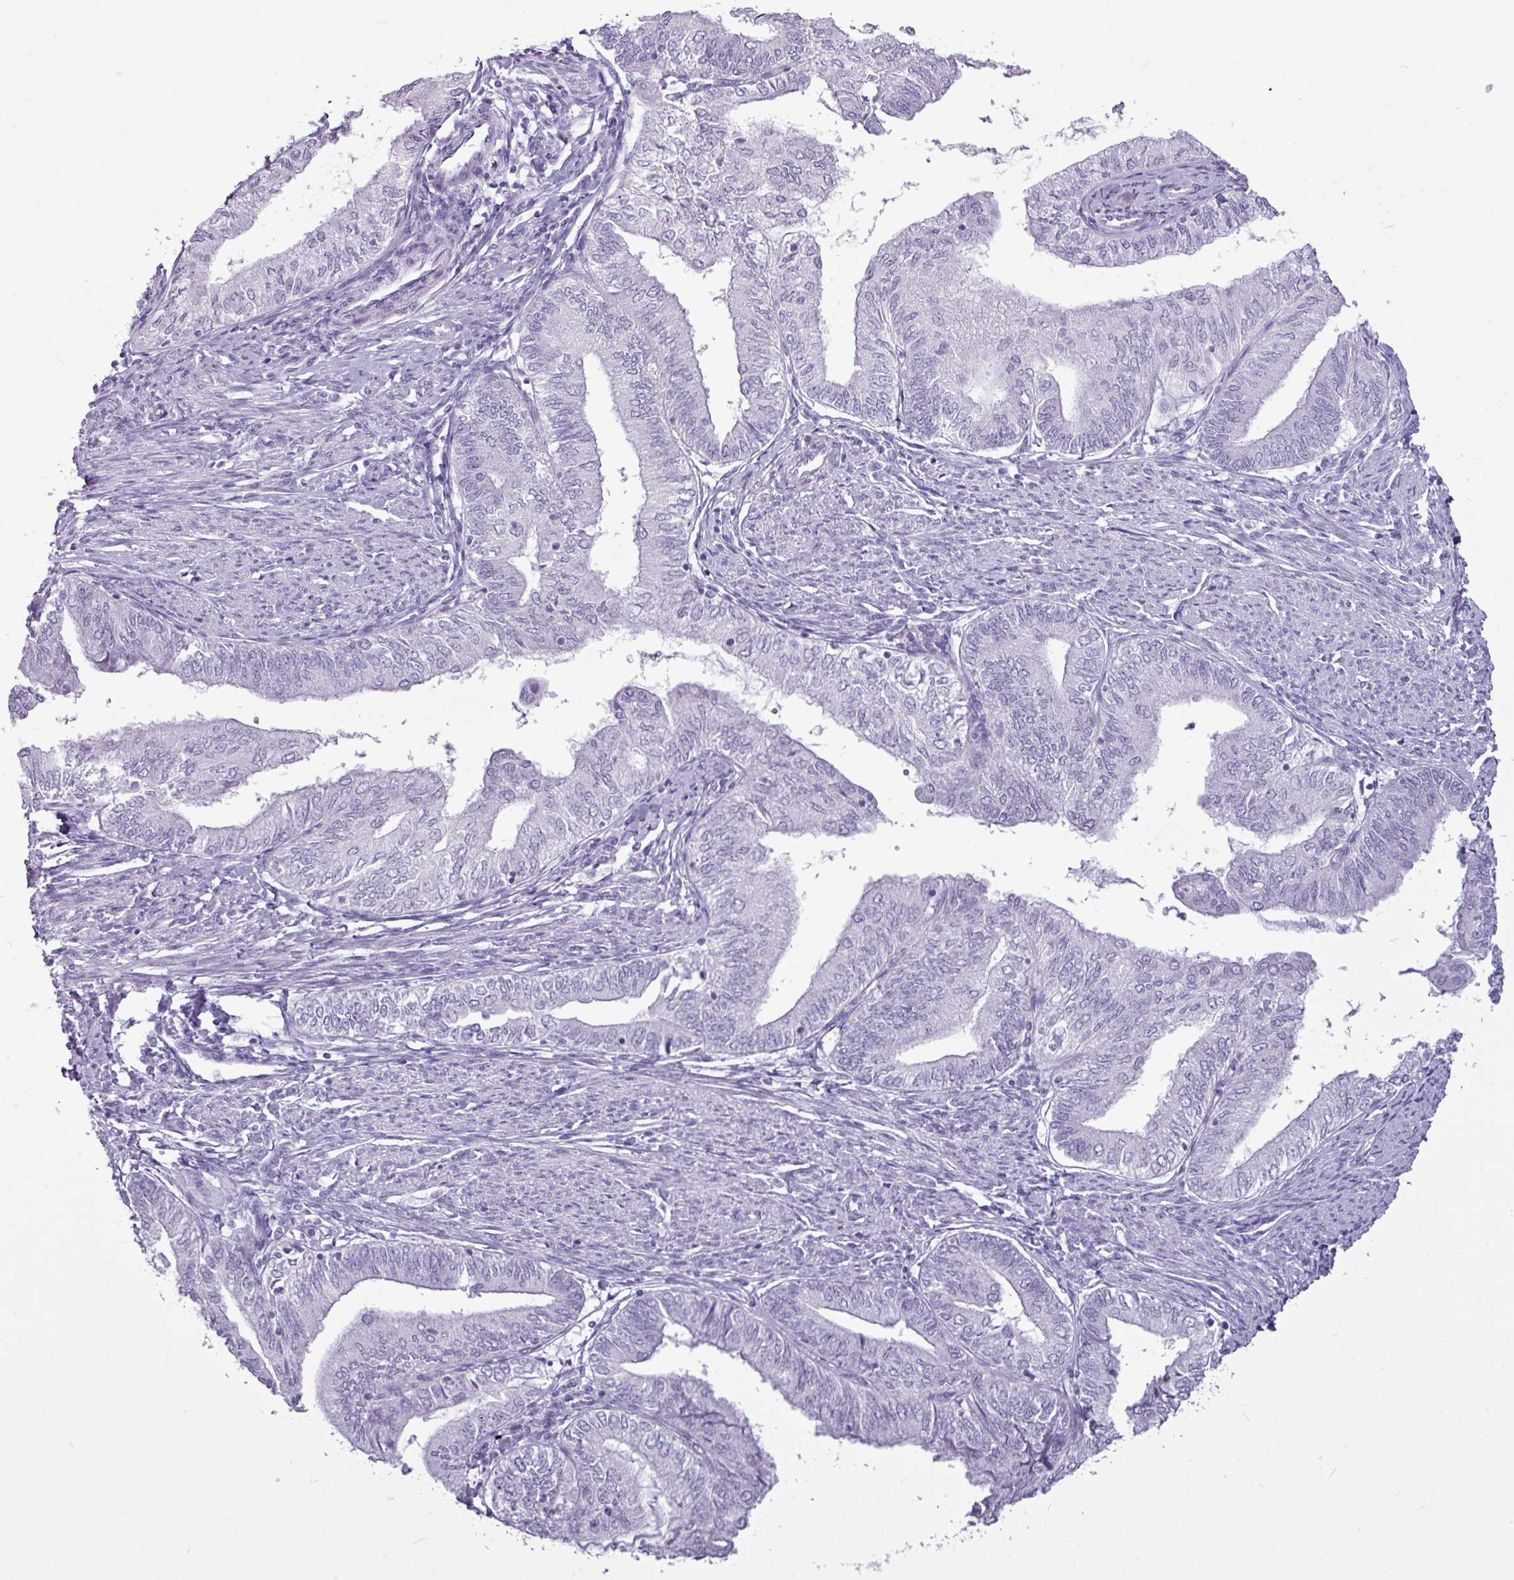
{"staining": {"intensity": "negative", "quantity": "none", "location": "none"}, "tissue": "endometrial cancer", "cell_type": "Tumor cells", "image_type": "cancer", "snomed": [{"axis": "morphology", "description": "Adenocarcinoma, NOS"}, {"axis": "topography", "description": "Endometrium"}], "caption": "Image shows no protein expression in tumor cells of endometrial cancer tissue.", "gene": "AMY2A", "patient": {"sex": "female", "age": 66}}